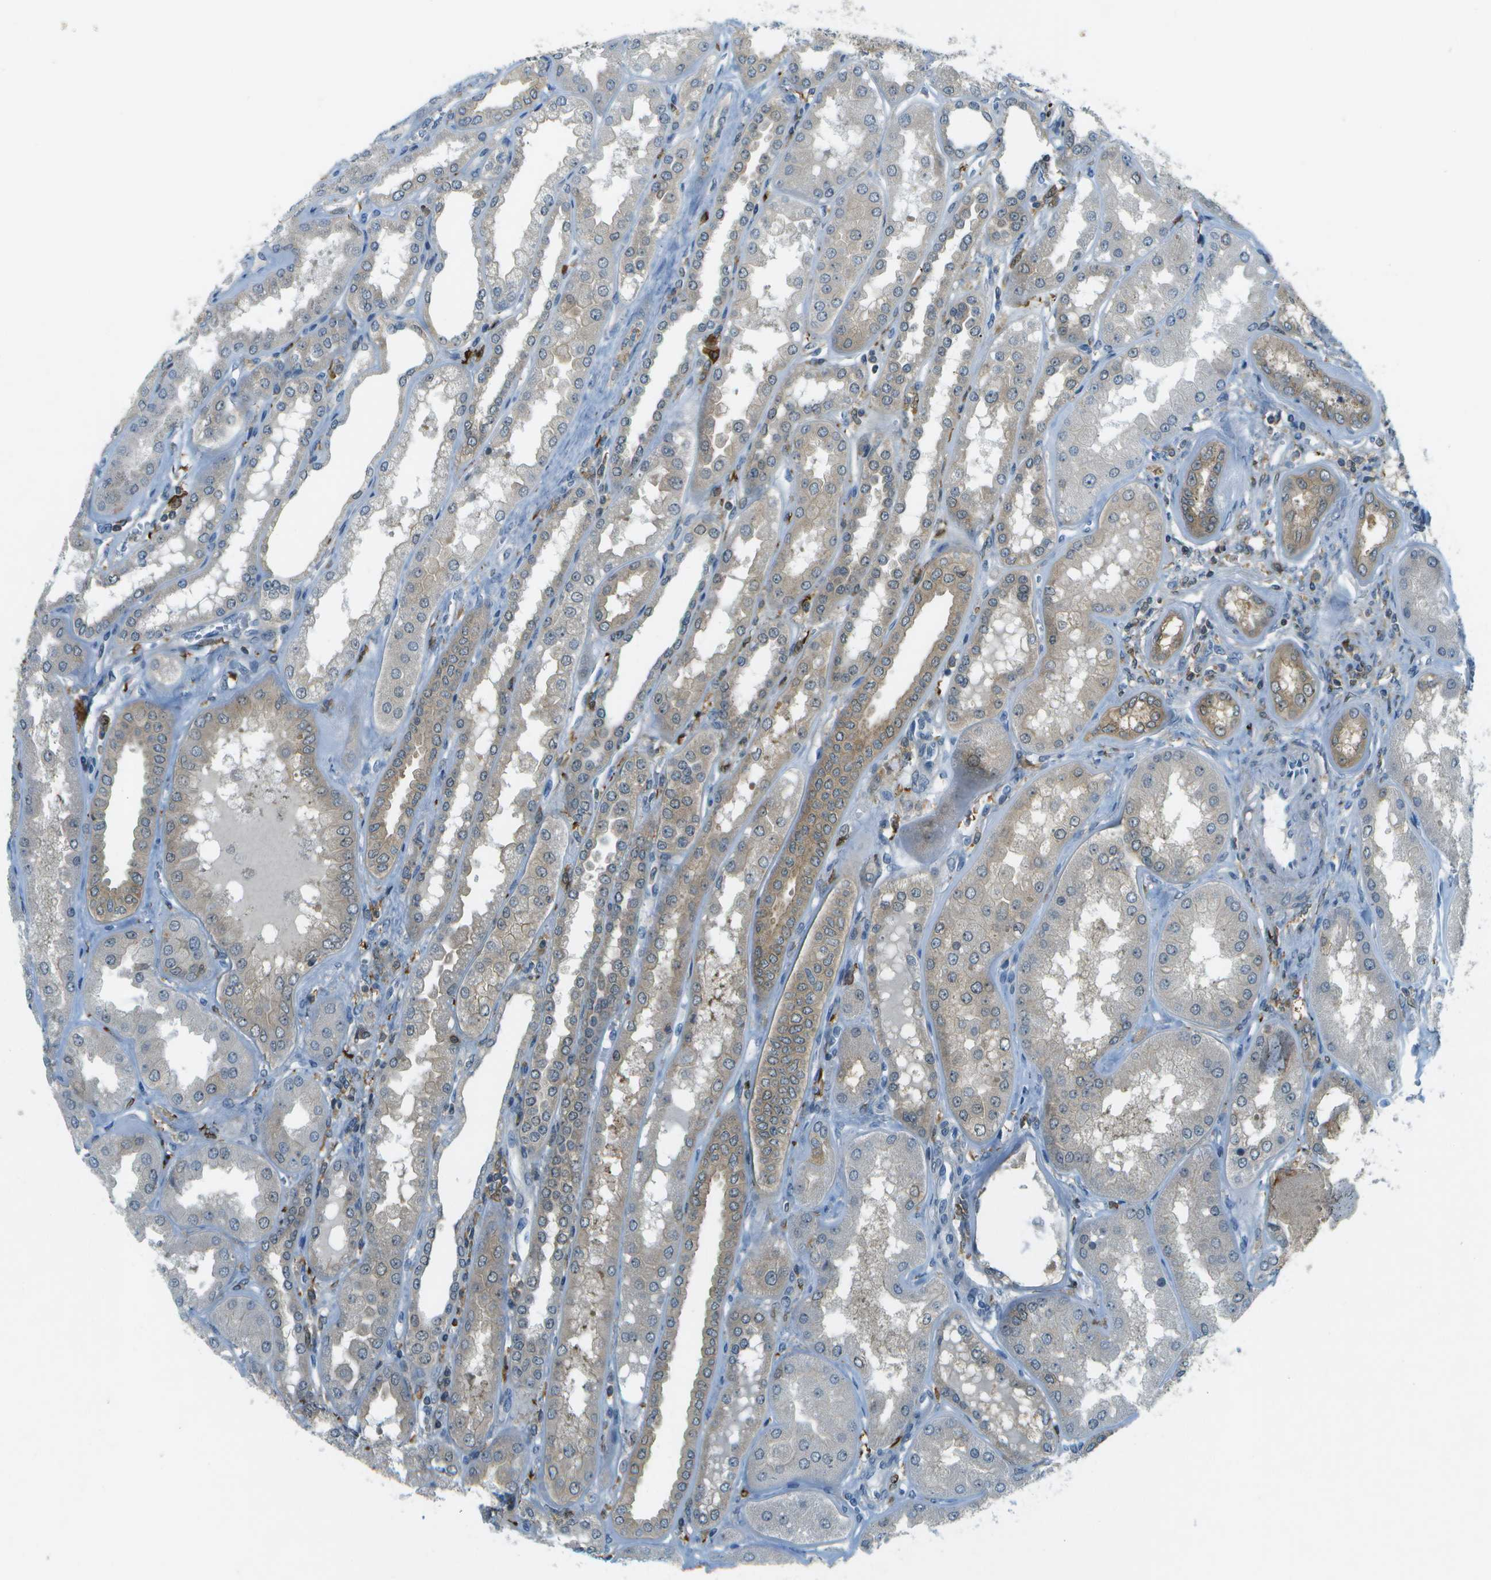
{"staining": {"intensity": "moderate", "quantity": "<25%", "location": "cytoplasmic/membranous"}, "tissue": "kidney", "cell_type": "Cells in glomeruli", "image_type": "normal", "snomed": [{"axis": "morphology", "description": "Normal tissue, NOS"}, {"axis": "topography", "description": "Kidney"}], "caption": "Cells in glomeruli display low levels of moderate cytoplasmic/membranous positivity in approximately <25% of cells in normal human kidney.", "gene": "CDH23", "patient": {"sex": "female", "age": 56}}